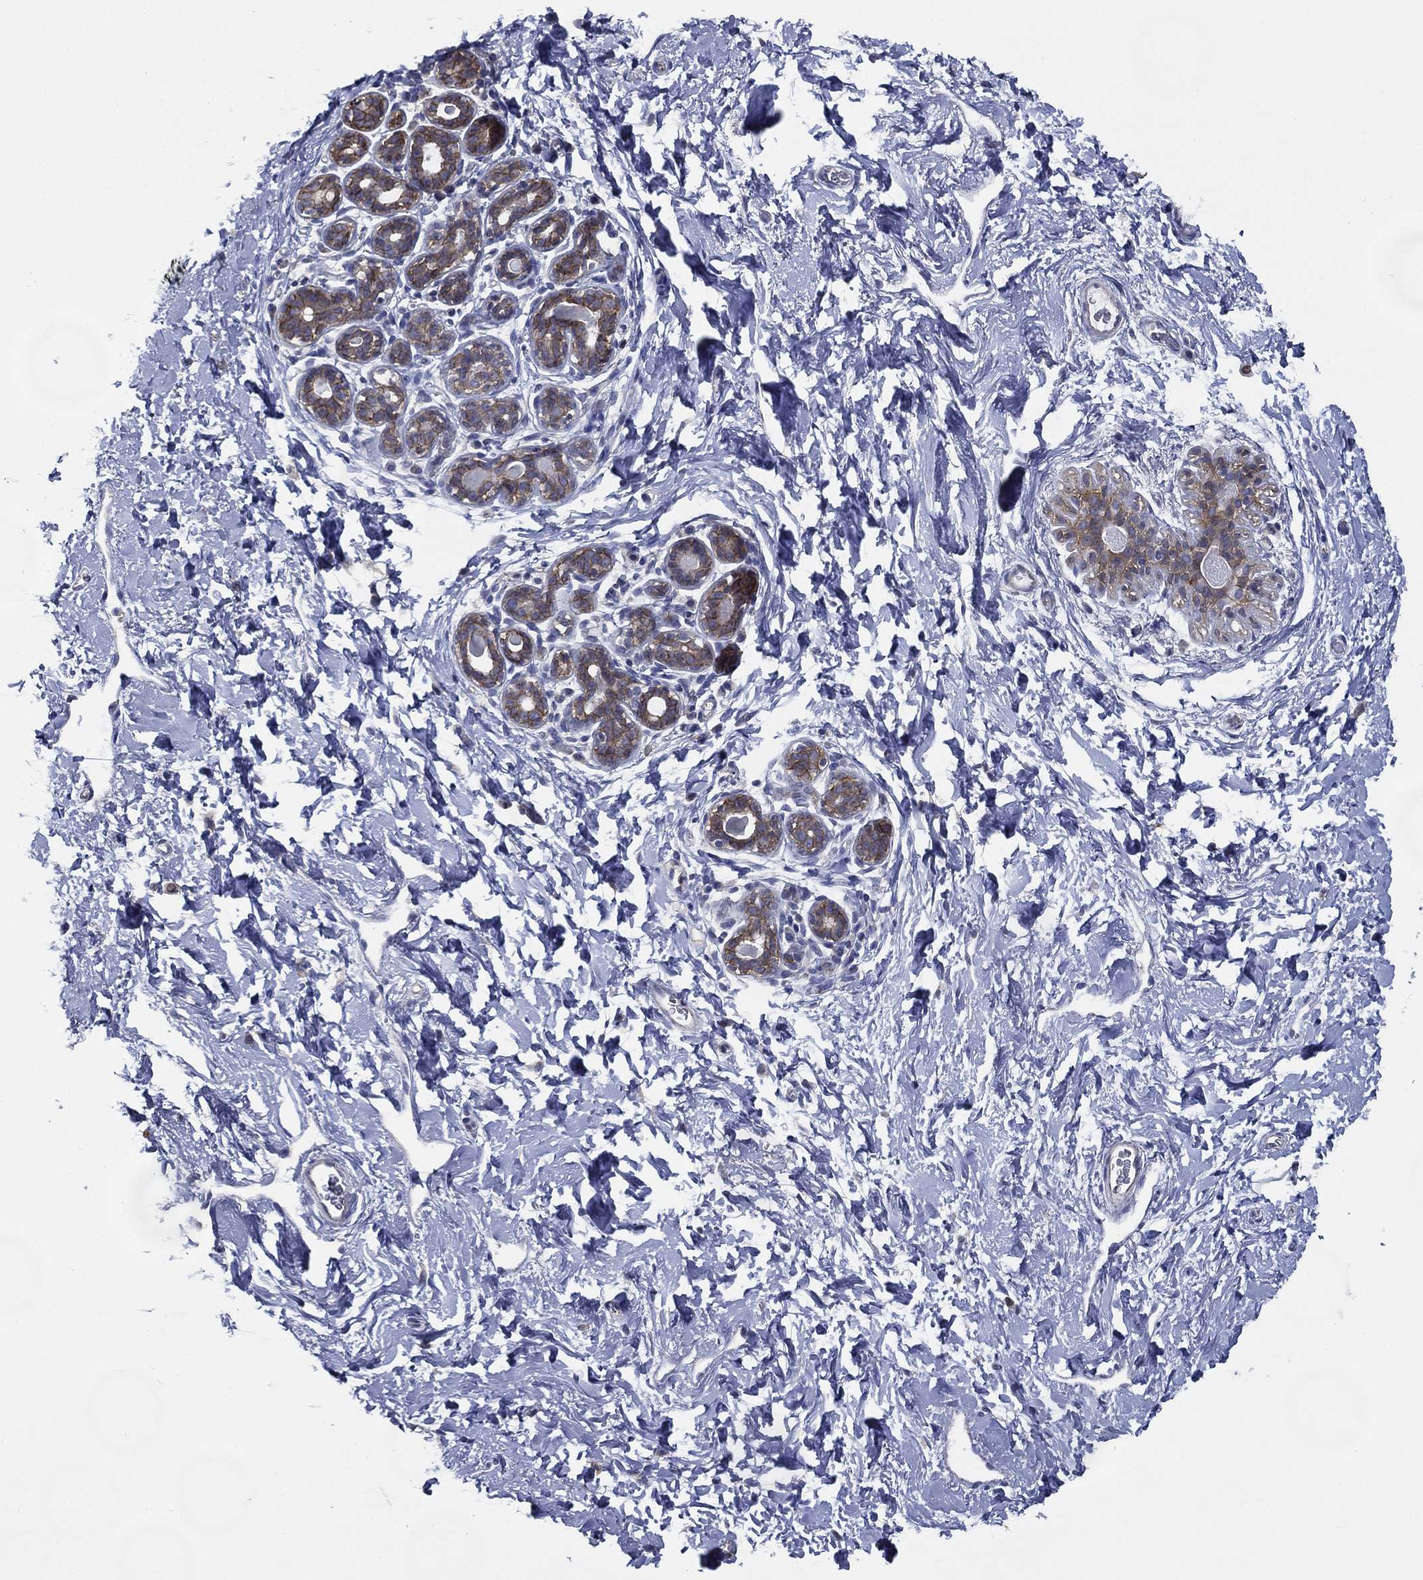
{"staining": {"intensity": "strong", "quantity": ">75%", "location": "cytoplasmic/membranous"}, "tissue": "breast", "cell_type": "Glandular cells", "image_type": "normal", "snomed": [{"axis": "morphology", "description": "Normal tissue, NOS"}, {"axis": "topography", "description": "Breast"}], "caption": "This image reveals benign breast stained with IHC to label a protein in brown. The cytoplasmic/membranous of glandular cells show strong positivity for the protein. Nuclei are counter-stained blue.", "gene": "ZNF223", "patient": {"sex": "female", "age": 43}}